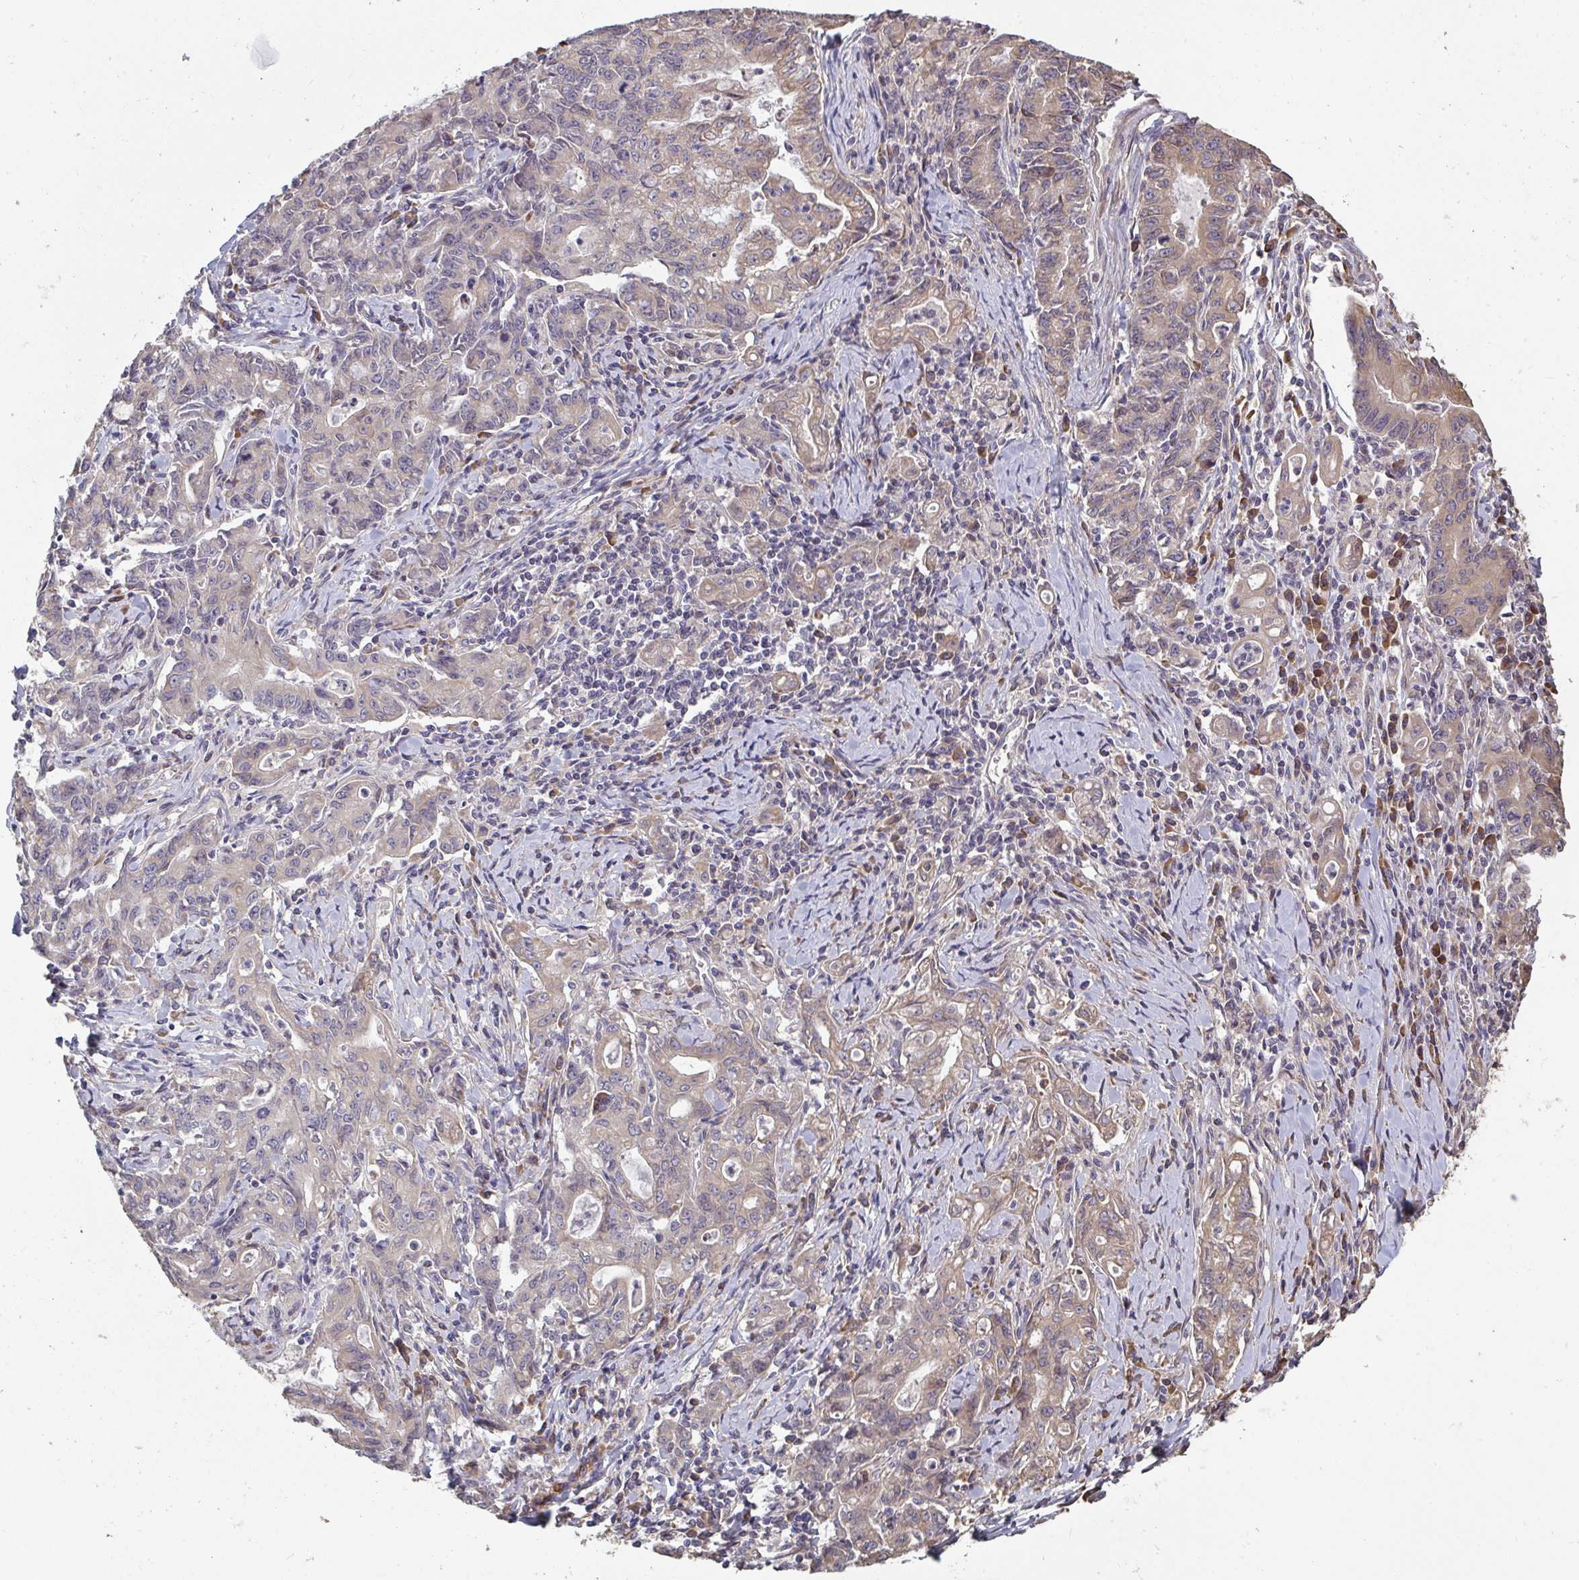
{"staining": {"intensity": "weak", "quantity": "25%-75%", "location": "cytoplasmic/membranous"}, "tissue": "stomach cancer", "cell_type": "Tumor cells", "image_type": "cancer", "snomed": [{"axis": "morphology", "description": "Adenocarcinoma, NOS"}, {"axis": "topography", "description": "Stomach, upper"}], "caption": "Immunohistochemistry micrograph of adenocarcinoma (stomach) stained for a protein (brown), which demonstrates low levels of weak cytoplasmic/membranous staining in about 25%-75% of tumor cells.", "gene": "ZFYVE28", "patient": {"sex": "female", "age": 79}}